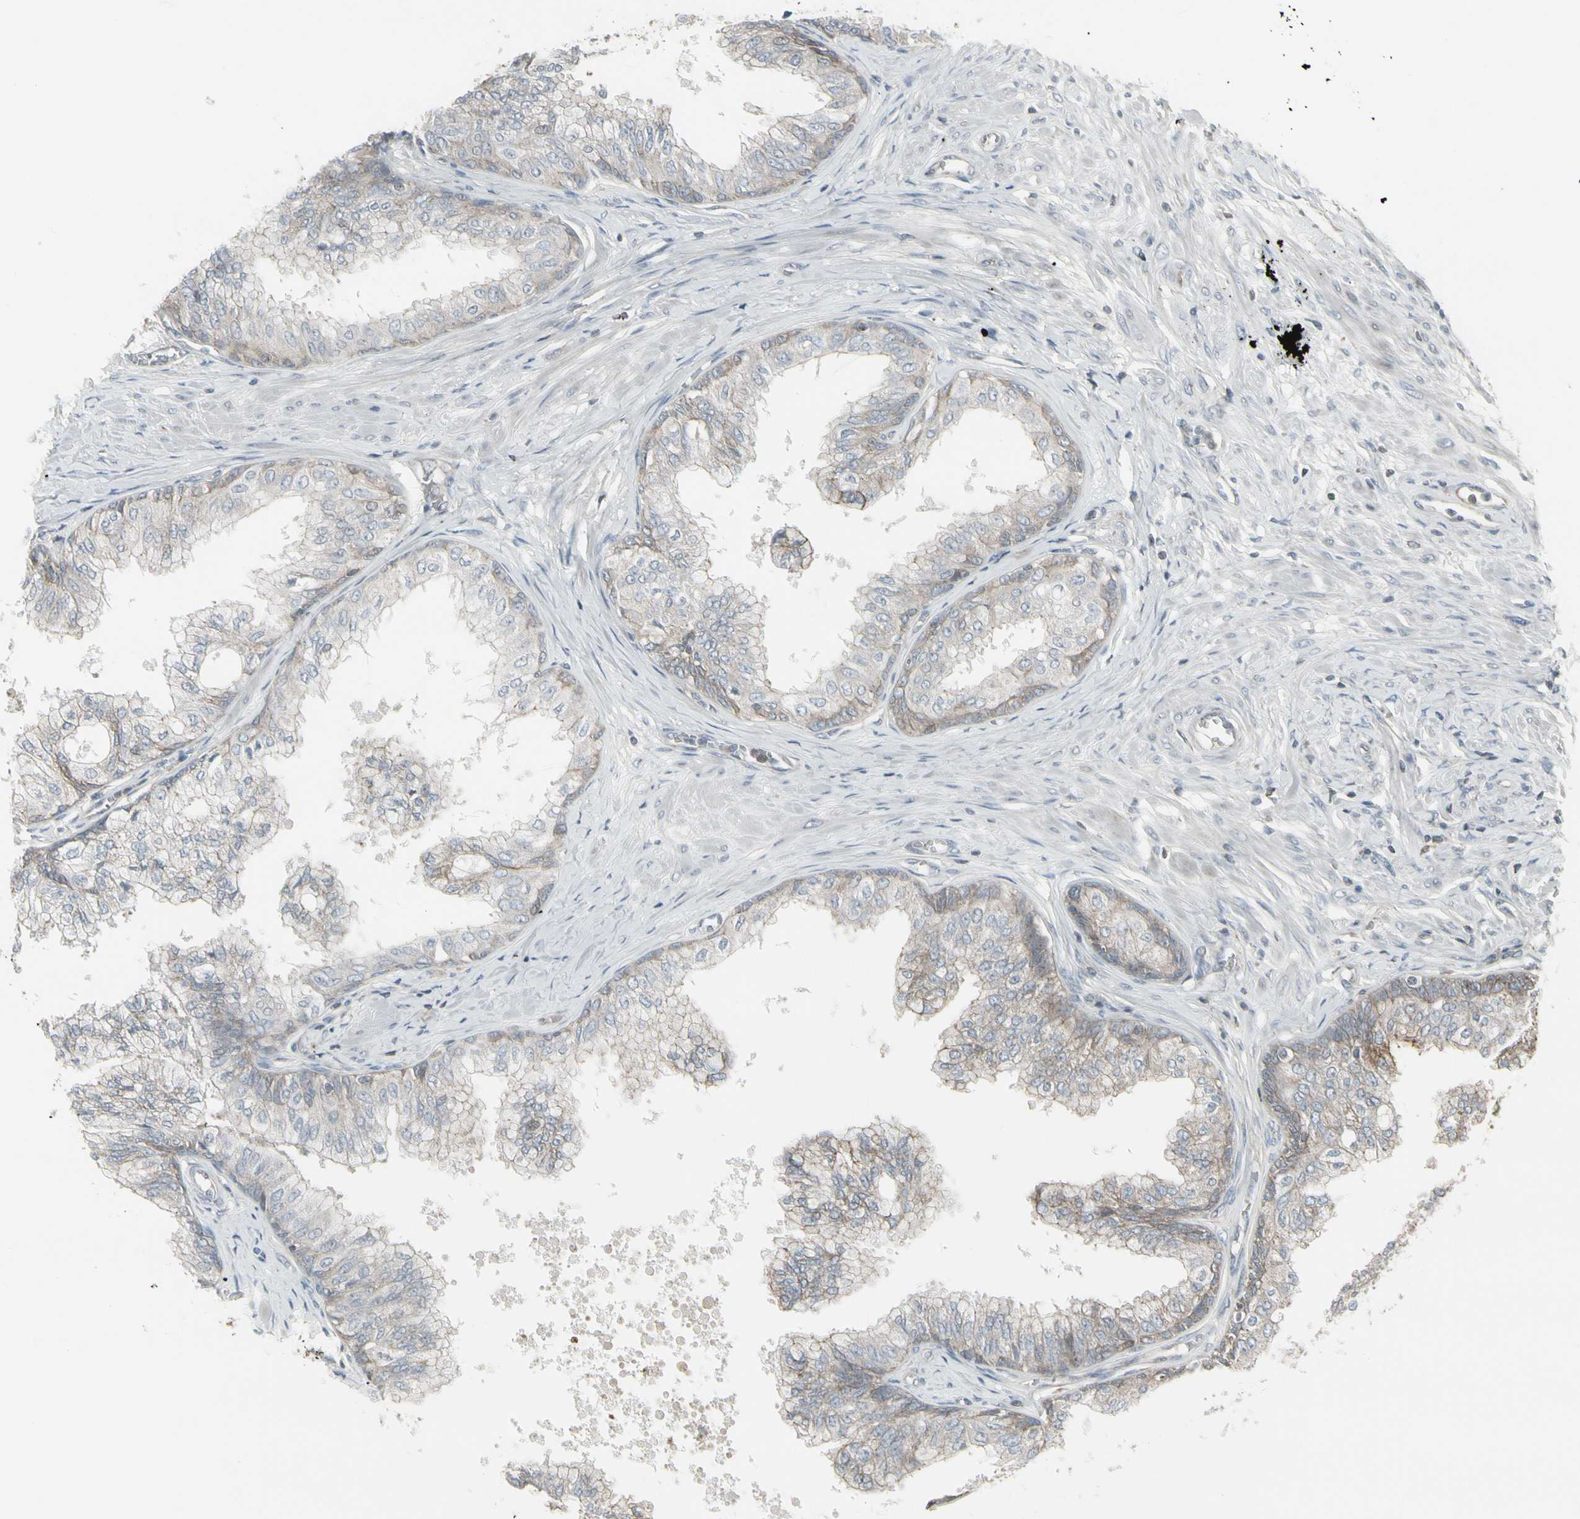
{"staining": {"intensity": "moderate", "quantity": ">75%", "location": "cytoplasmic/membranous"}, "tissue": "prostate", "cell_type": "Glandular cells", "image_type": "normal", "snomed": [{"axis": "morphology", "description": "Normal tissue, NOS"}, {"axis": "topography", "description": "Prostate"}, {"axis": "topography", "description": "Seminal veicle"}], "caption": "High-magnification brightfield microscopy of normal prostate stained with DAB (brown) and counterstained with hematoxylin (blue). glandular cells exhibit moderate cytoplasmic/membranous expression is seen in about>75% of cells.", "gene": "EPS15", "patient": {"sex": "male", "age": 60}}